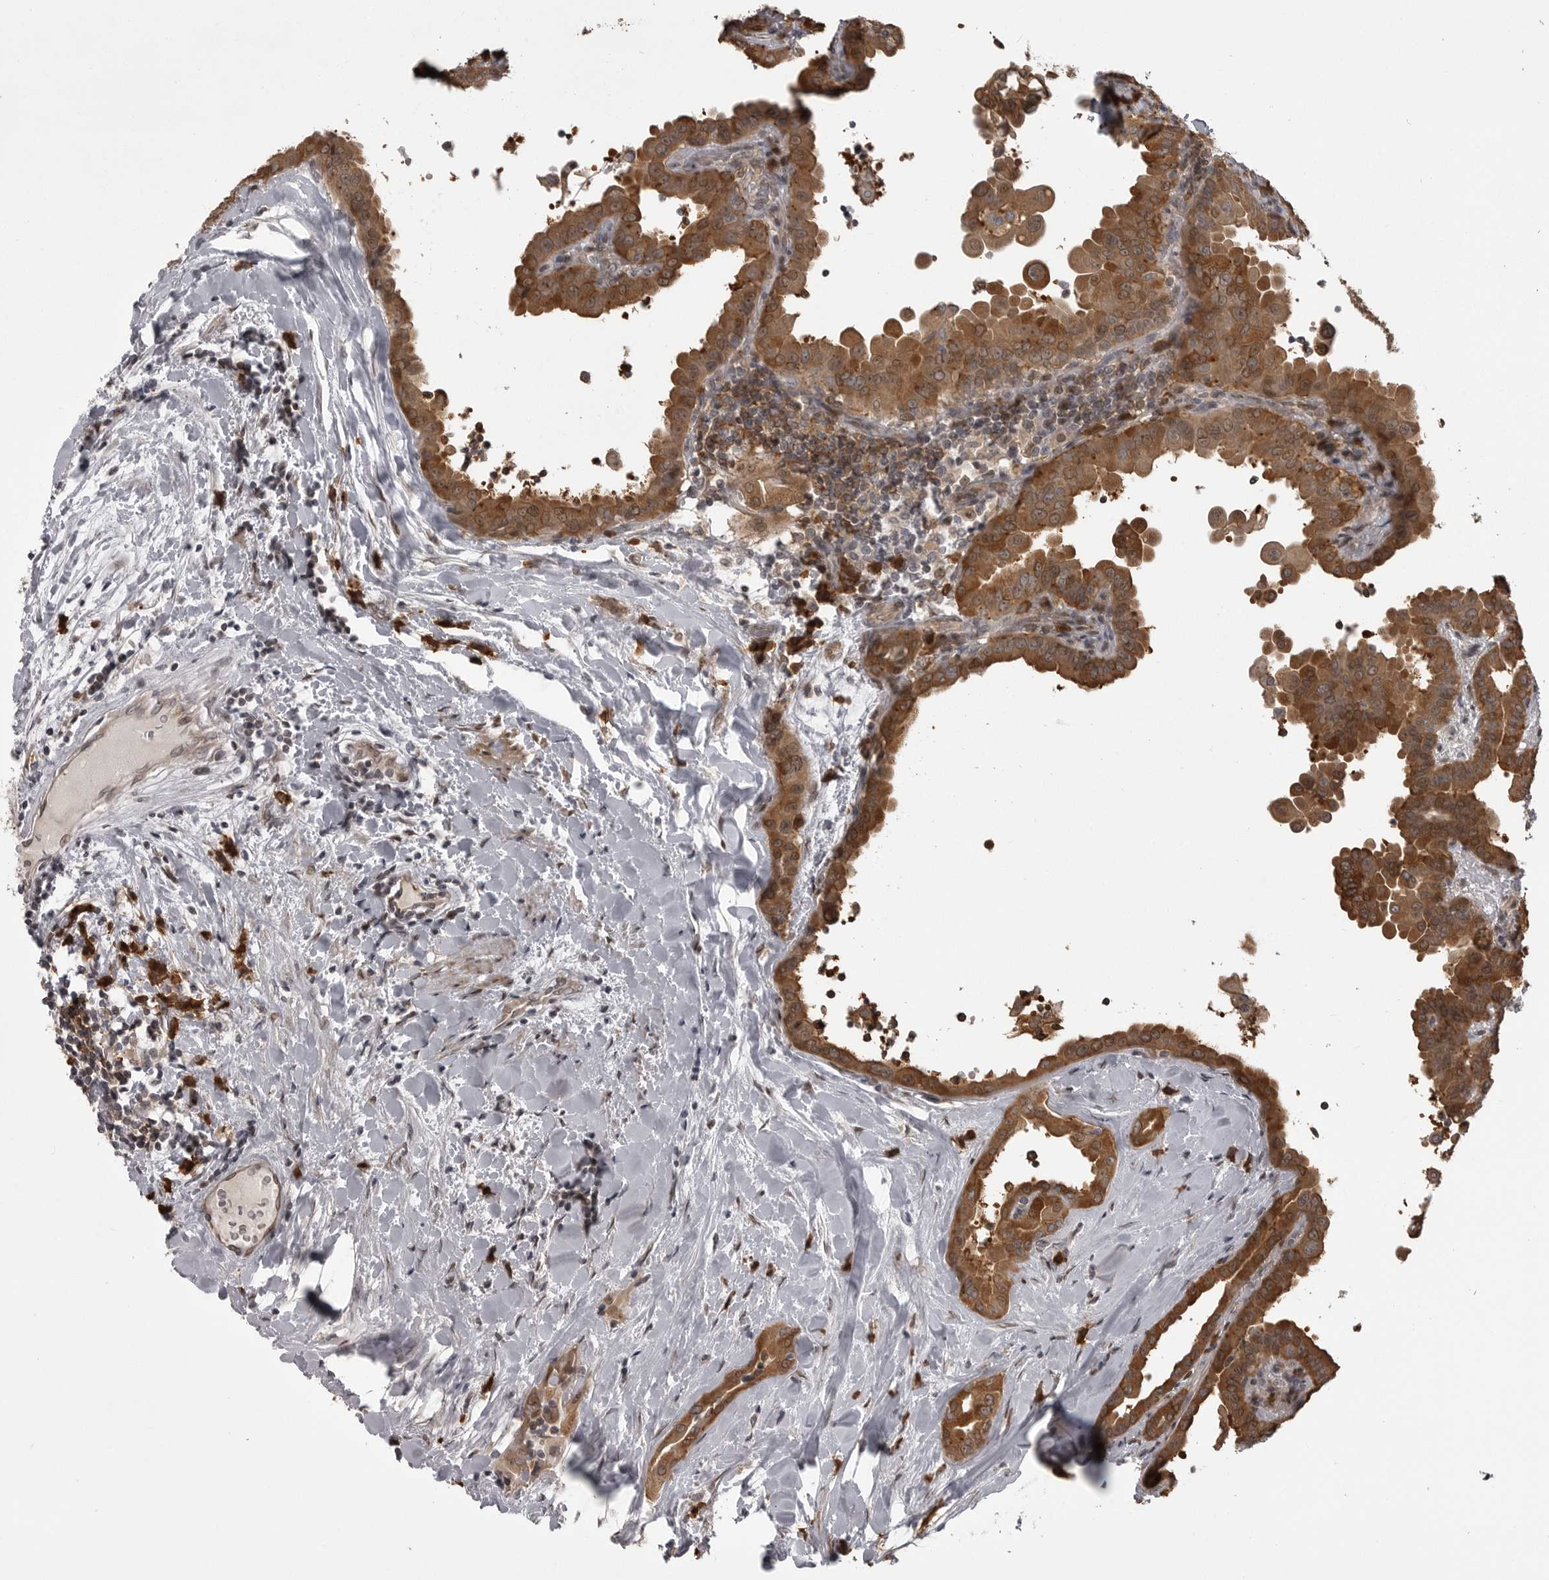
{"staining": {"intensity": "strong", "quantity": ">75%", "location": "cytoplasmic/membranous"}, "tissue": "thyroid cancer", "cell_type": "Tumor cells", "image_type": "cancer", "snomed": [{"axis": "morphology", "description": "Papillary adenocarcinoma, NOS"}, {"axis": "topography", "description": "Thyroid gland"}], "caption": "Protein analysis of thyroid cancer tissue displays strong cytoplasmic/membranous expression in approximately >75% of tumor cells. Nuclei are stained in blue.", "gene": "SNX16", "patient": {"sex": "male", "age": 33}}